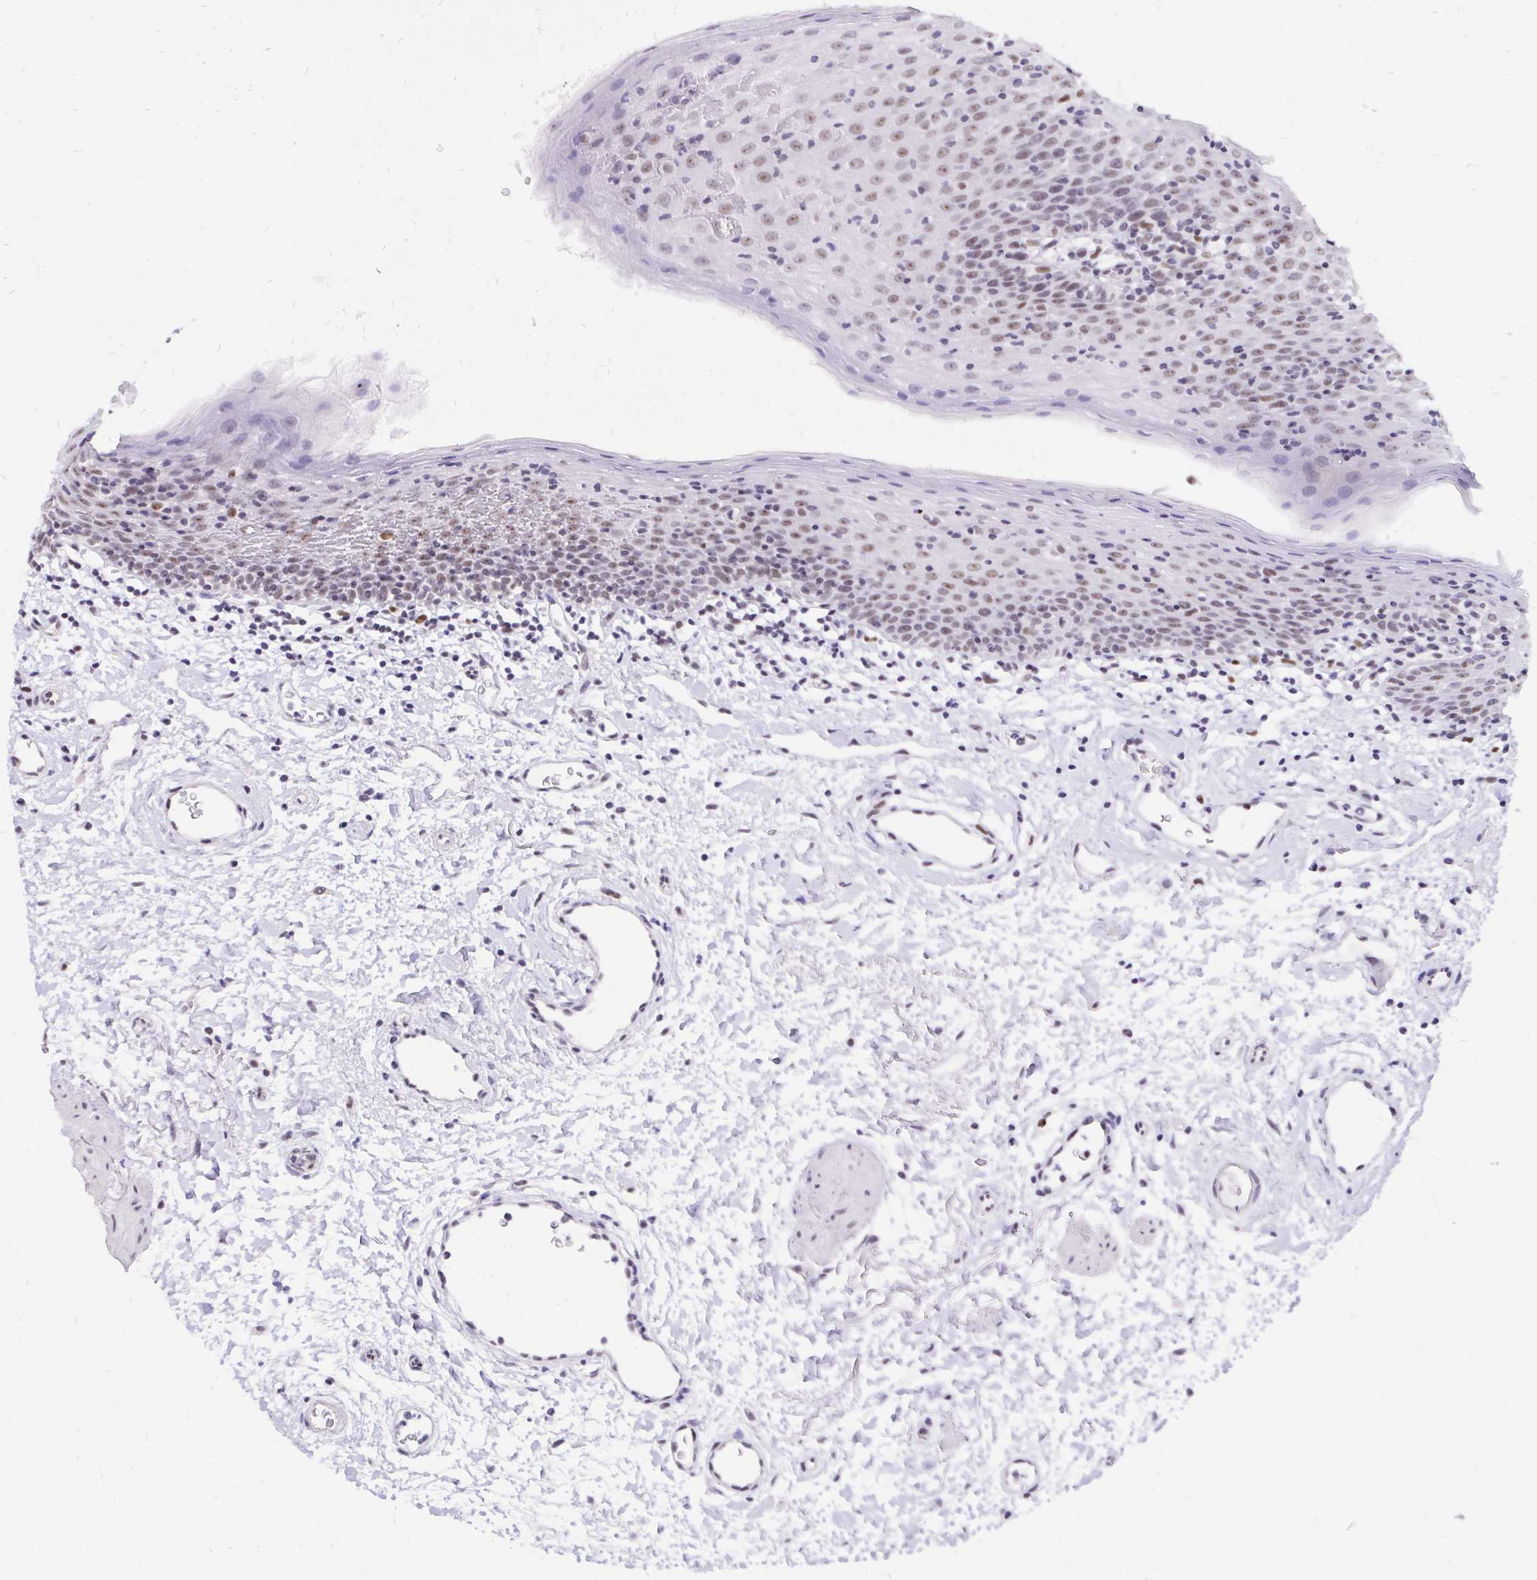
{"staining": {"intensity": "weak", "quantity": ">75%", "location": "nuclear"}, "tissue": "oral mucosa", "cell_type": "Squamous epithelial cells", "image_type": "normal", "snomed": [{"axis": "morphology", "description": "Normal tissue, NOS"}, {"axis": "topography", "description": "Oral tissue"}], "caption": "Immunohistochemistry (DAB) staining of normal human oral mucosa exhibits weak nuclear protein staining in about >75% of squamous epithelial cells.", "gene": "ZNF860", "patient": {"sex": "male", "age": 66}}